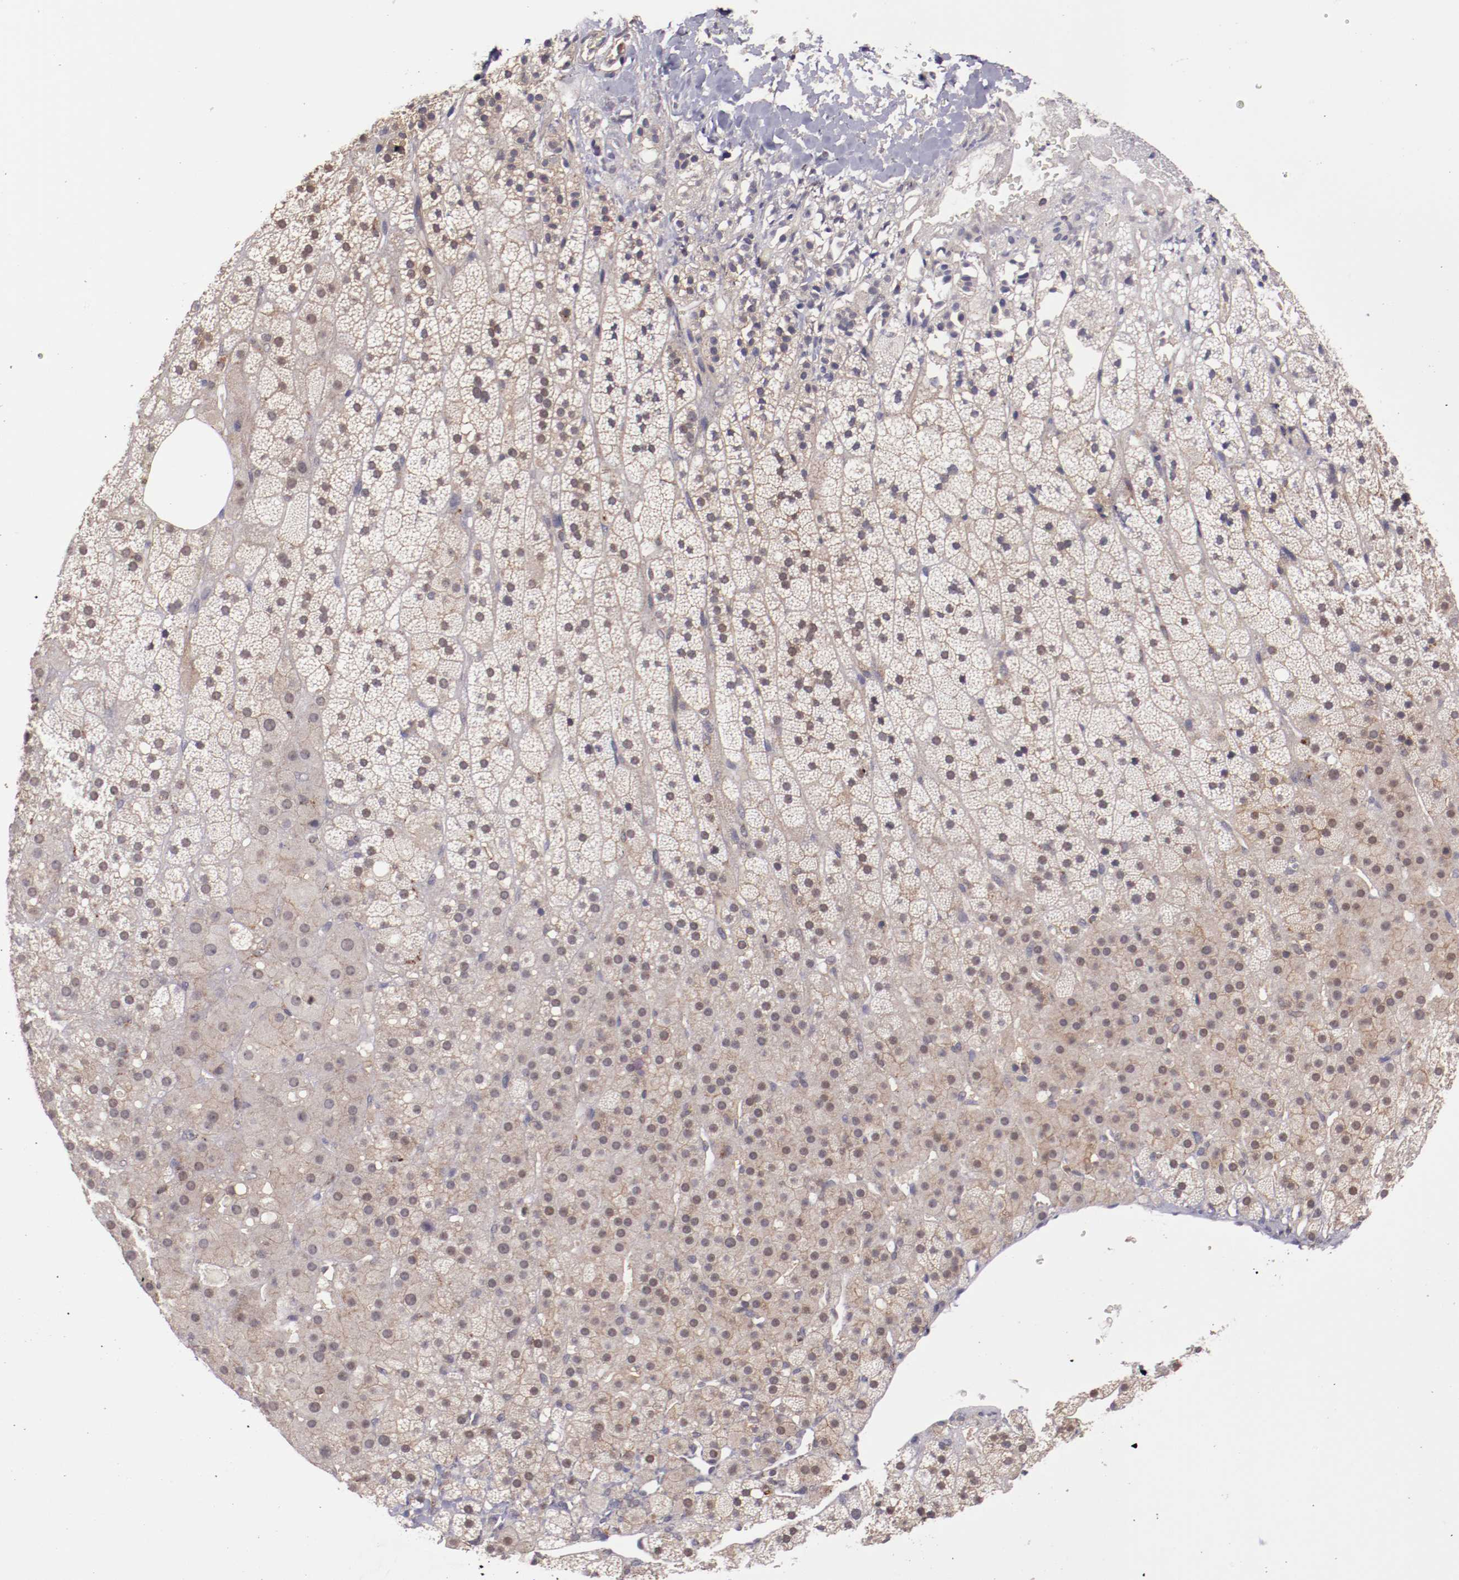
{"staining": {"intensity": "weak", "quantity": "<25%", "location": "cytoplasmic/membranous,nuclear"}, "tissue": "adrenal gland", "cell_type": "Glandular cells", "image_type": "normal", "snomed": [{"axis": "morphology", "description": "Normal tissue, NOS"}, {"axis": "topography", "description": "Adrenal gland"}], "caption": "Protein analysis of benign adrenal gland demonstrates no significant positivity in glandular cells.", "gene": "FTSJ1", "patient": {"sex": "male", "age": 35}}